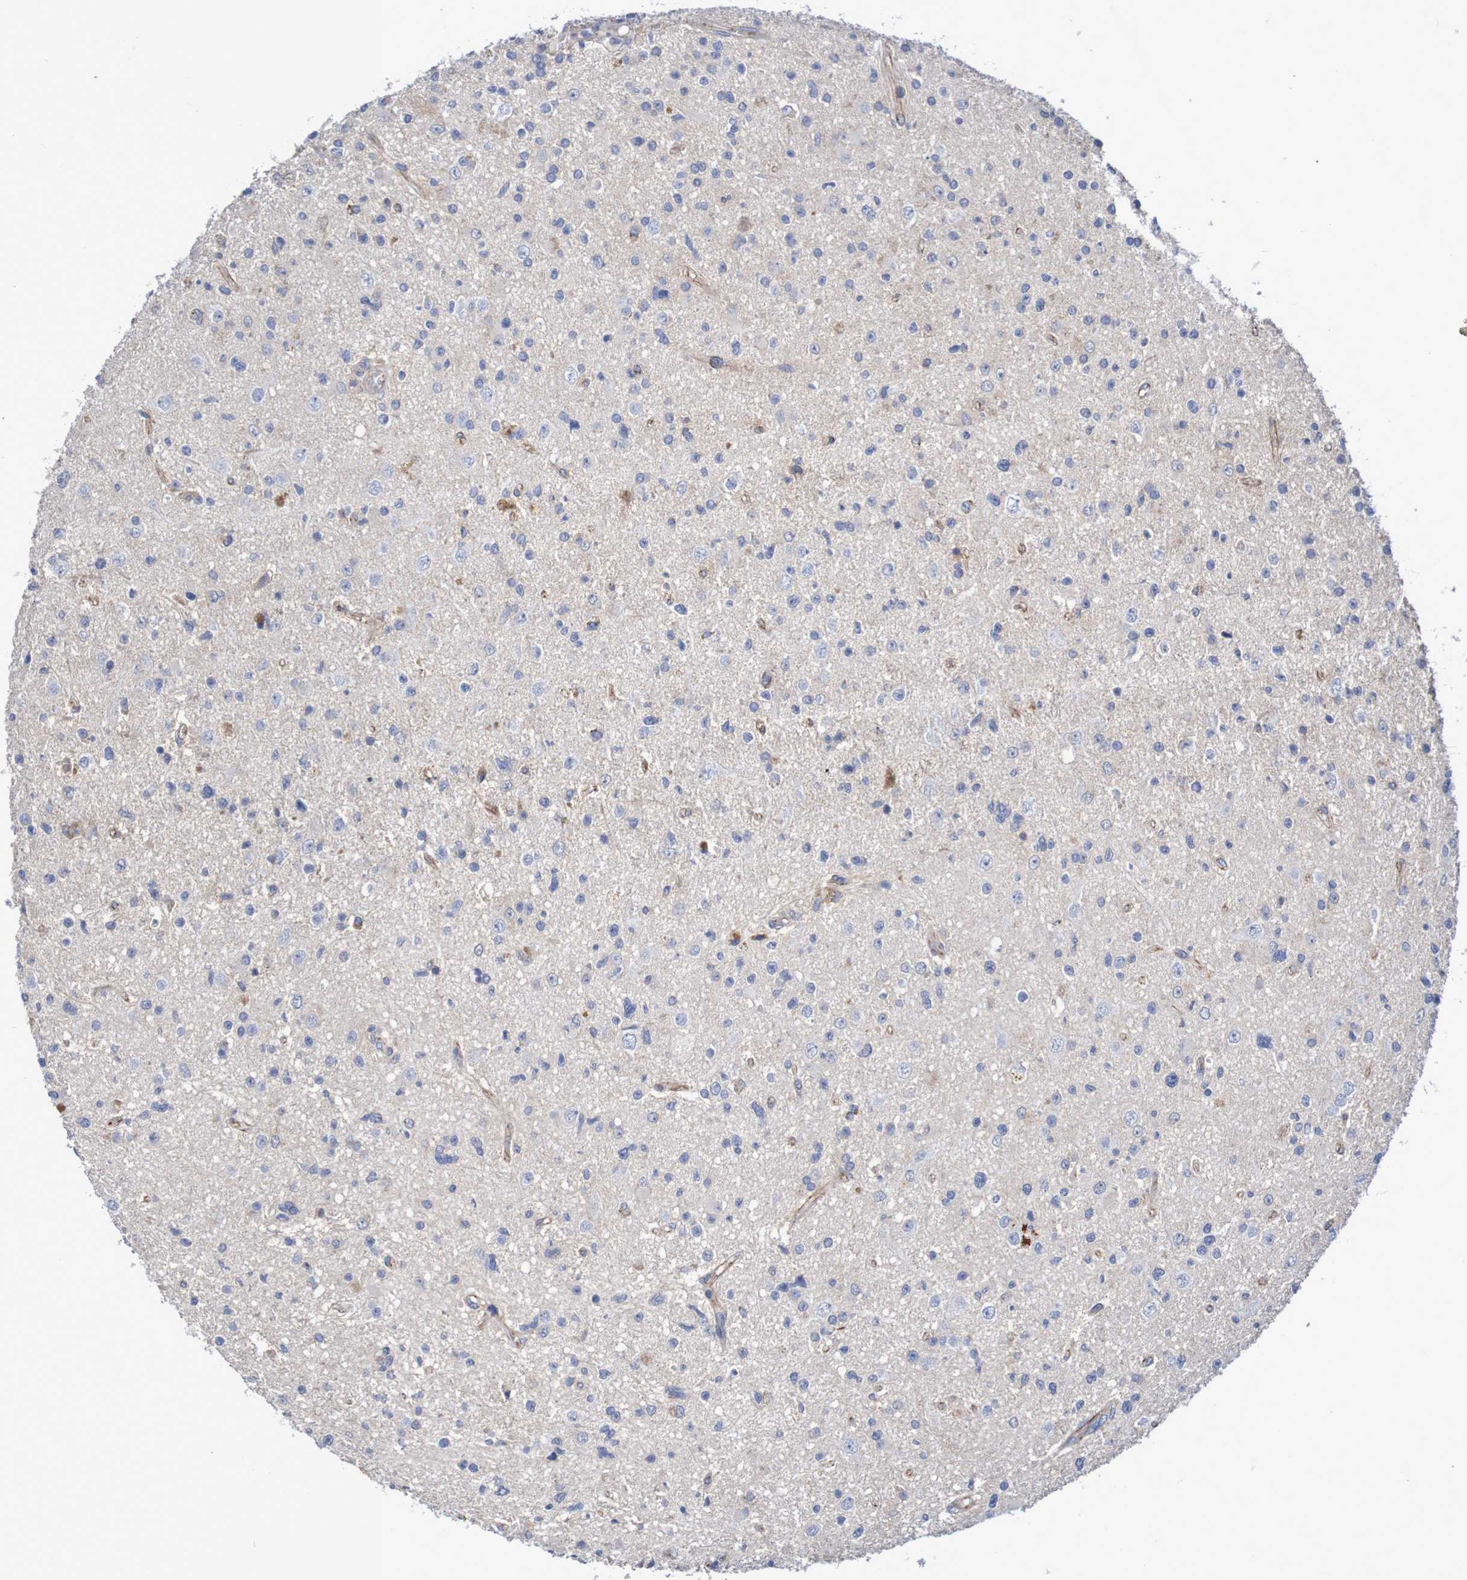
{"staining": {"intensity": "negative", "quantity": "none", "location": "none"}, "tissue": "glioma", "cell_type": "Tumor cells", "image_type": "cancer", "snomed": [{"axis": "morphology", "description": "Glioma, malignant, High grade"}, {"axis": "topography", "description": "Brain"}], "caption": "Immunohistochemistry of glioma reveals no staining in tumor cells.", "gene": "NECTIN2", "patient": {"sex": "male", "age": 33}}